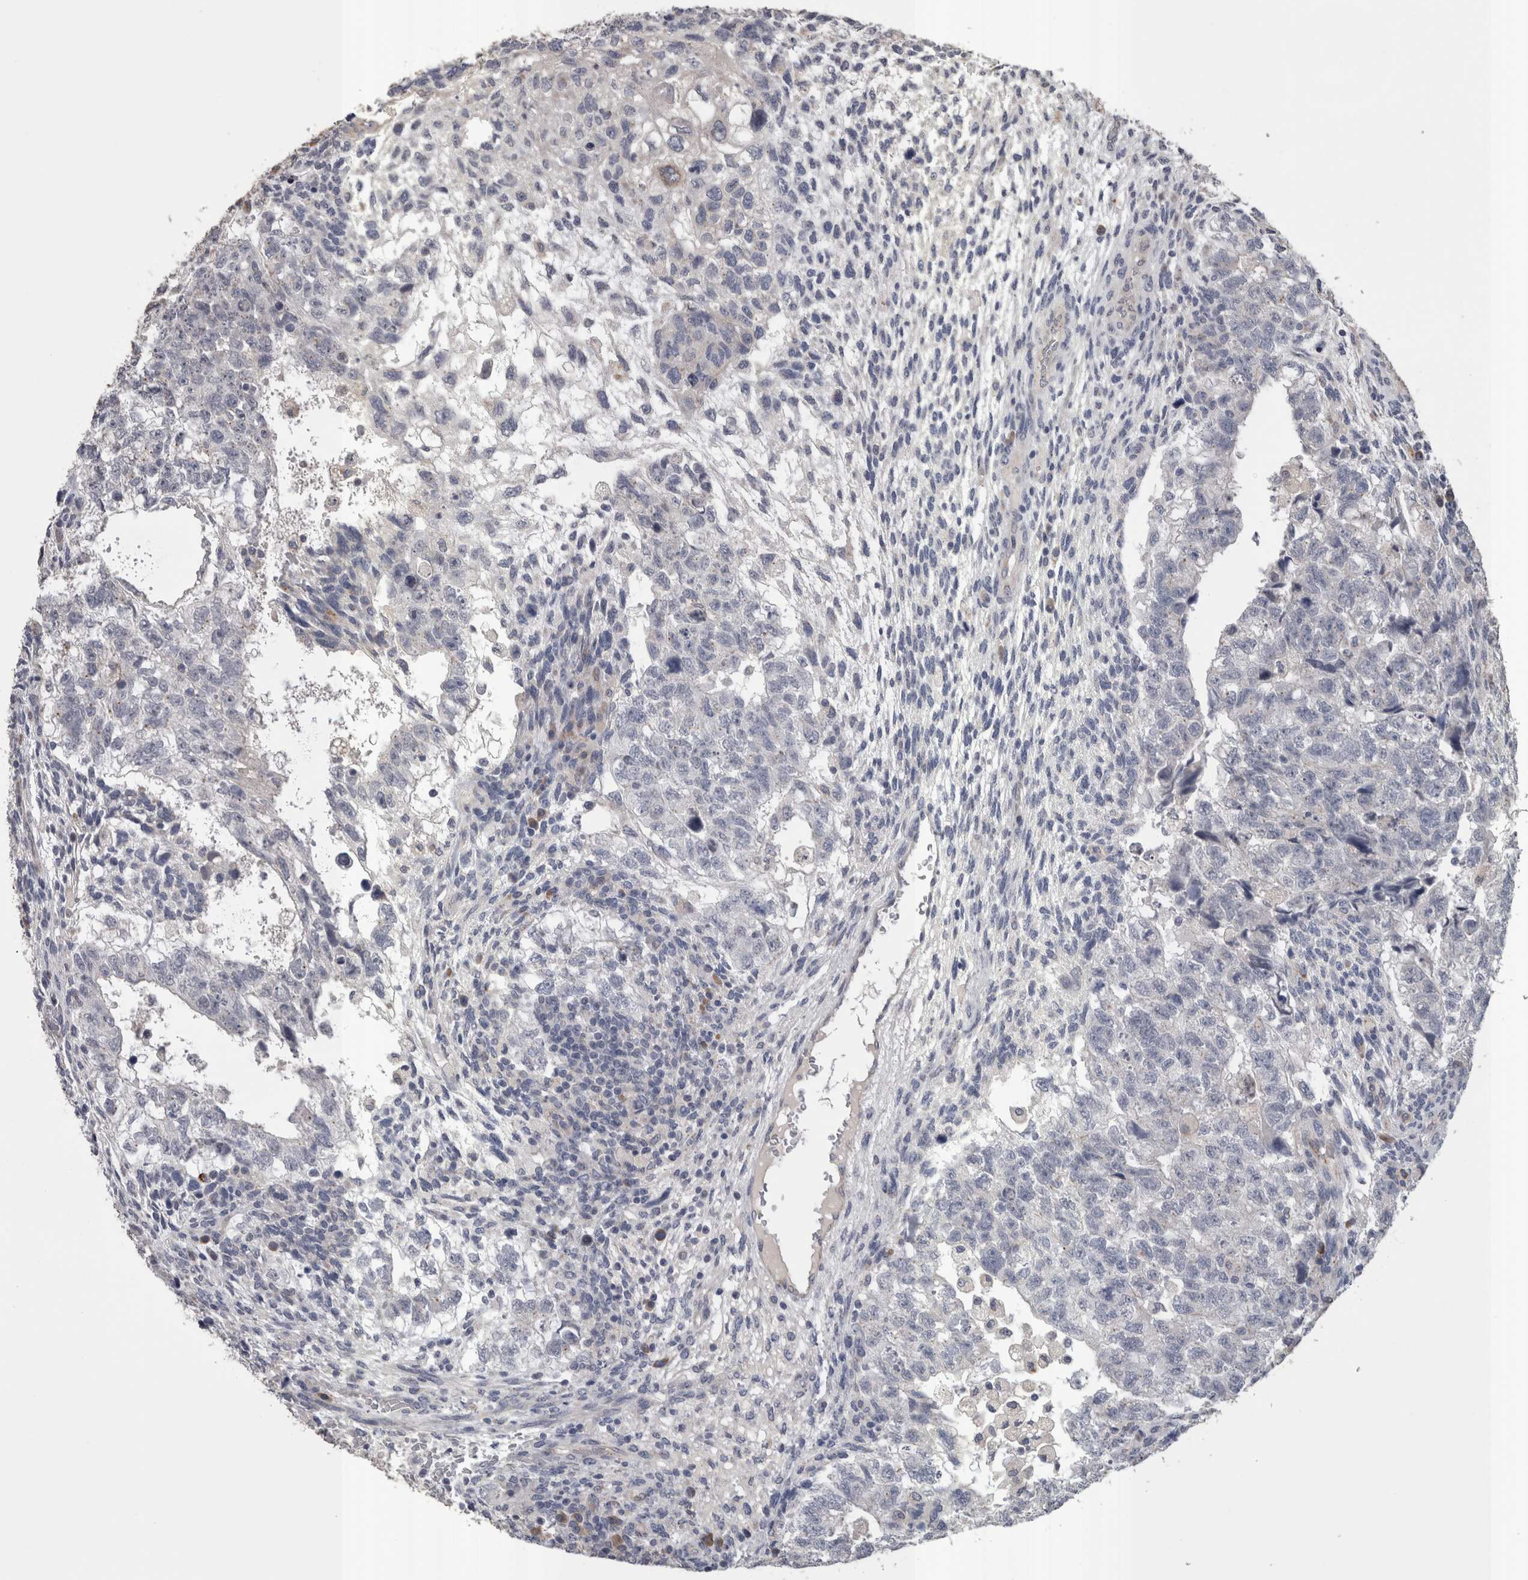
{"staining": {"intensity": "negative", "quantity": "none", "location": "none"}, "tissue": "testis cancer", "cell_type": "Tumor cells", "image_type": "cancer", "snomed": [{"axis": "morphology", "description": "Carcinoma, Embryonal, NOS"}, {"axis": "topography", "description": "Testis"}], "caption": "Tumor cells show no significant protein staining in testis cancer (embryonal carcinoma).", "gene": "STC1", "patient": {"sex": "male", "age": 36}}